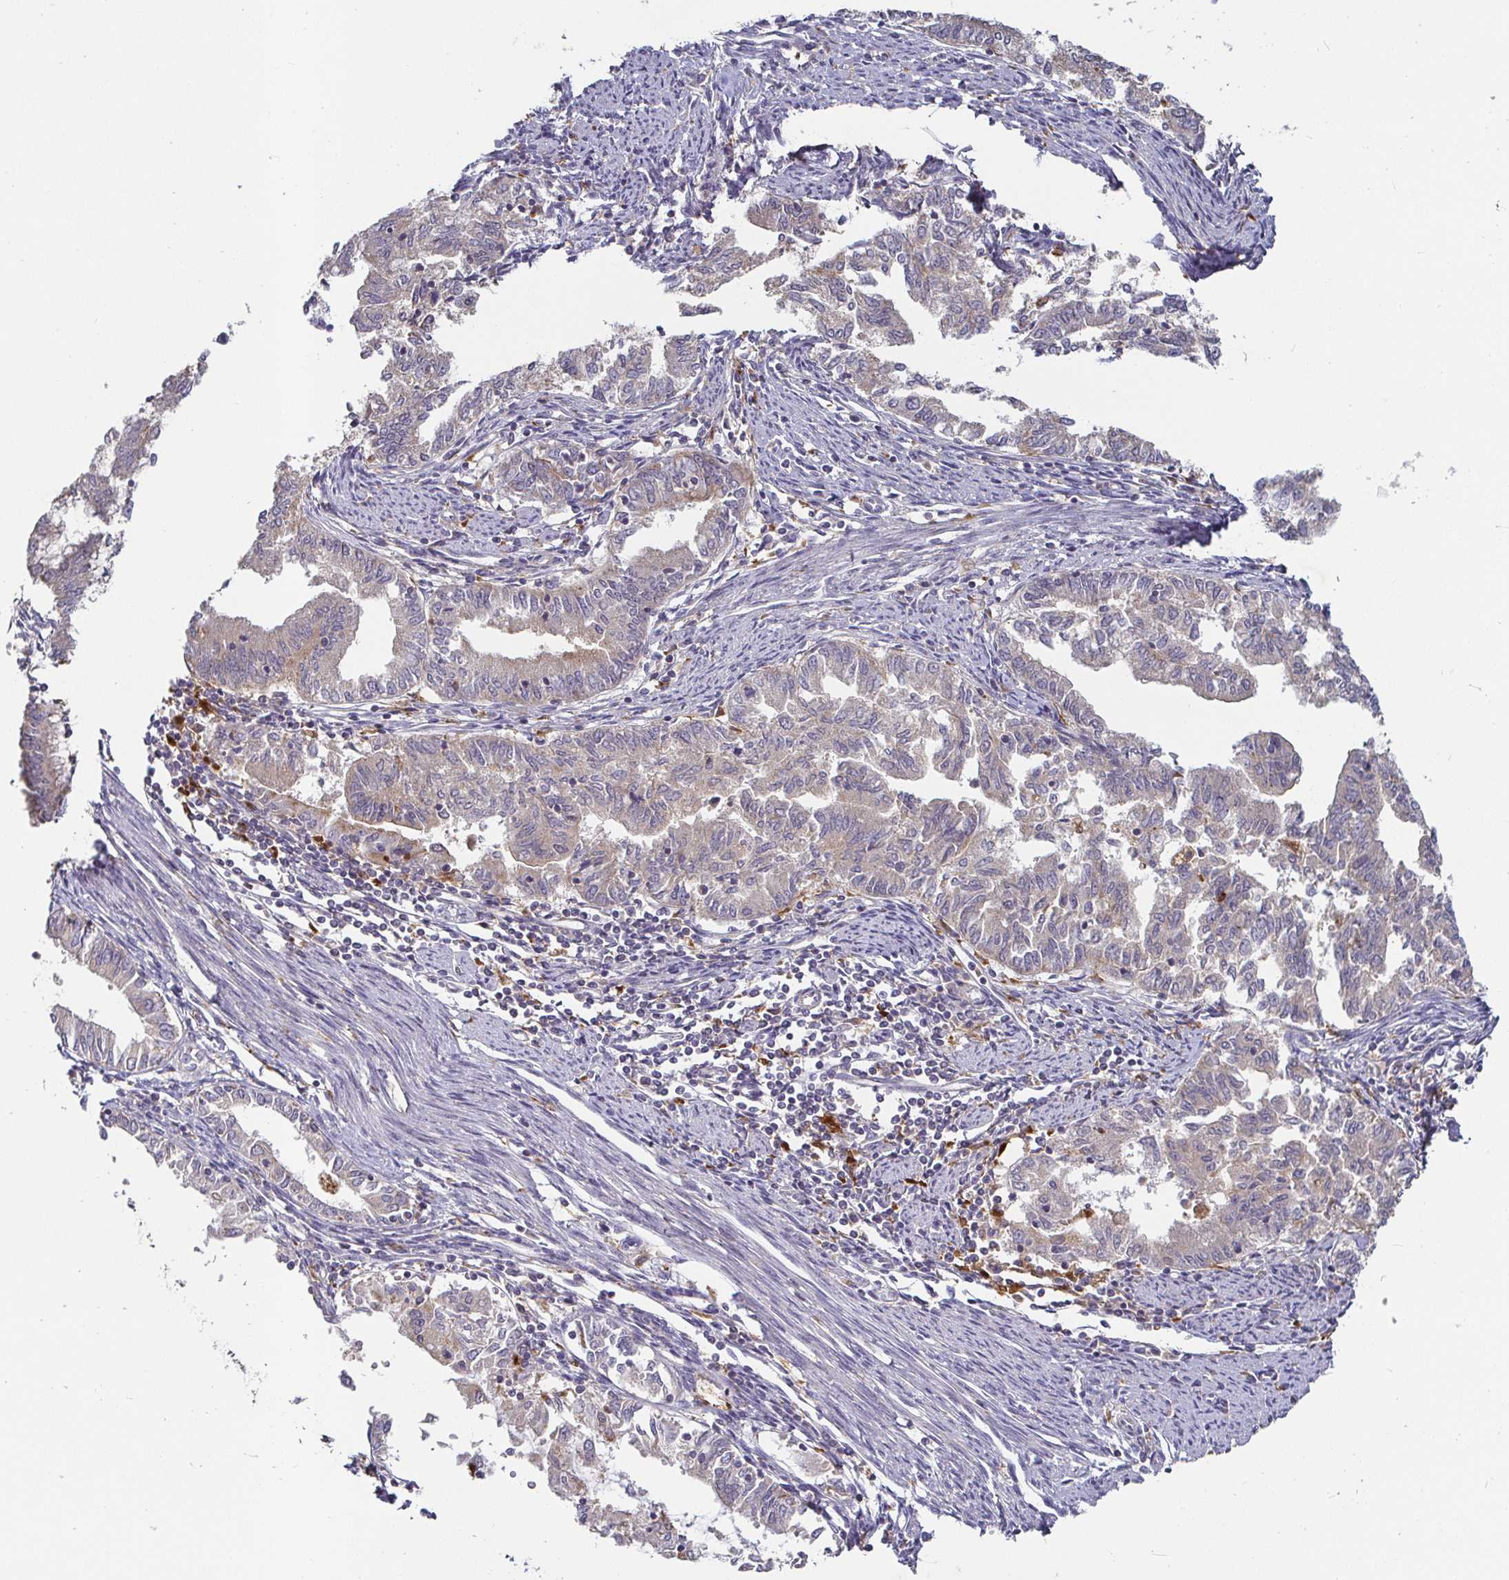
{"staining": {"intensity": "negative", "quantity": "none", "location": "none"}, "tissue": "endometrial cancer", "cell_type": "Tumor cells", "image_type": "cancer", "snomed": [{"axis": "morphology", "description": "Adenocarcinoma, NOS"}, {"axis": "topography", "description": "Endometrium"}], "caption": "The photomicrograph shows no staining of tumor cells in endometrial cancer.", "gene": "CDH18", "patient": {"sex": "female", "age": 79}}